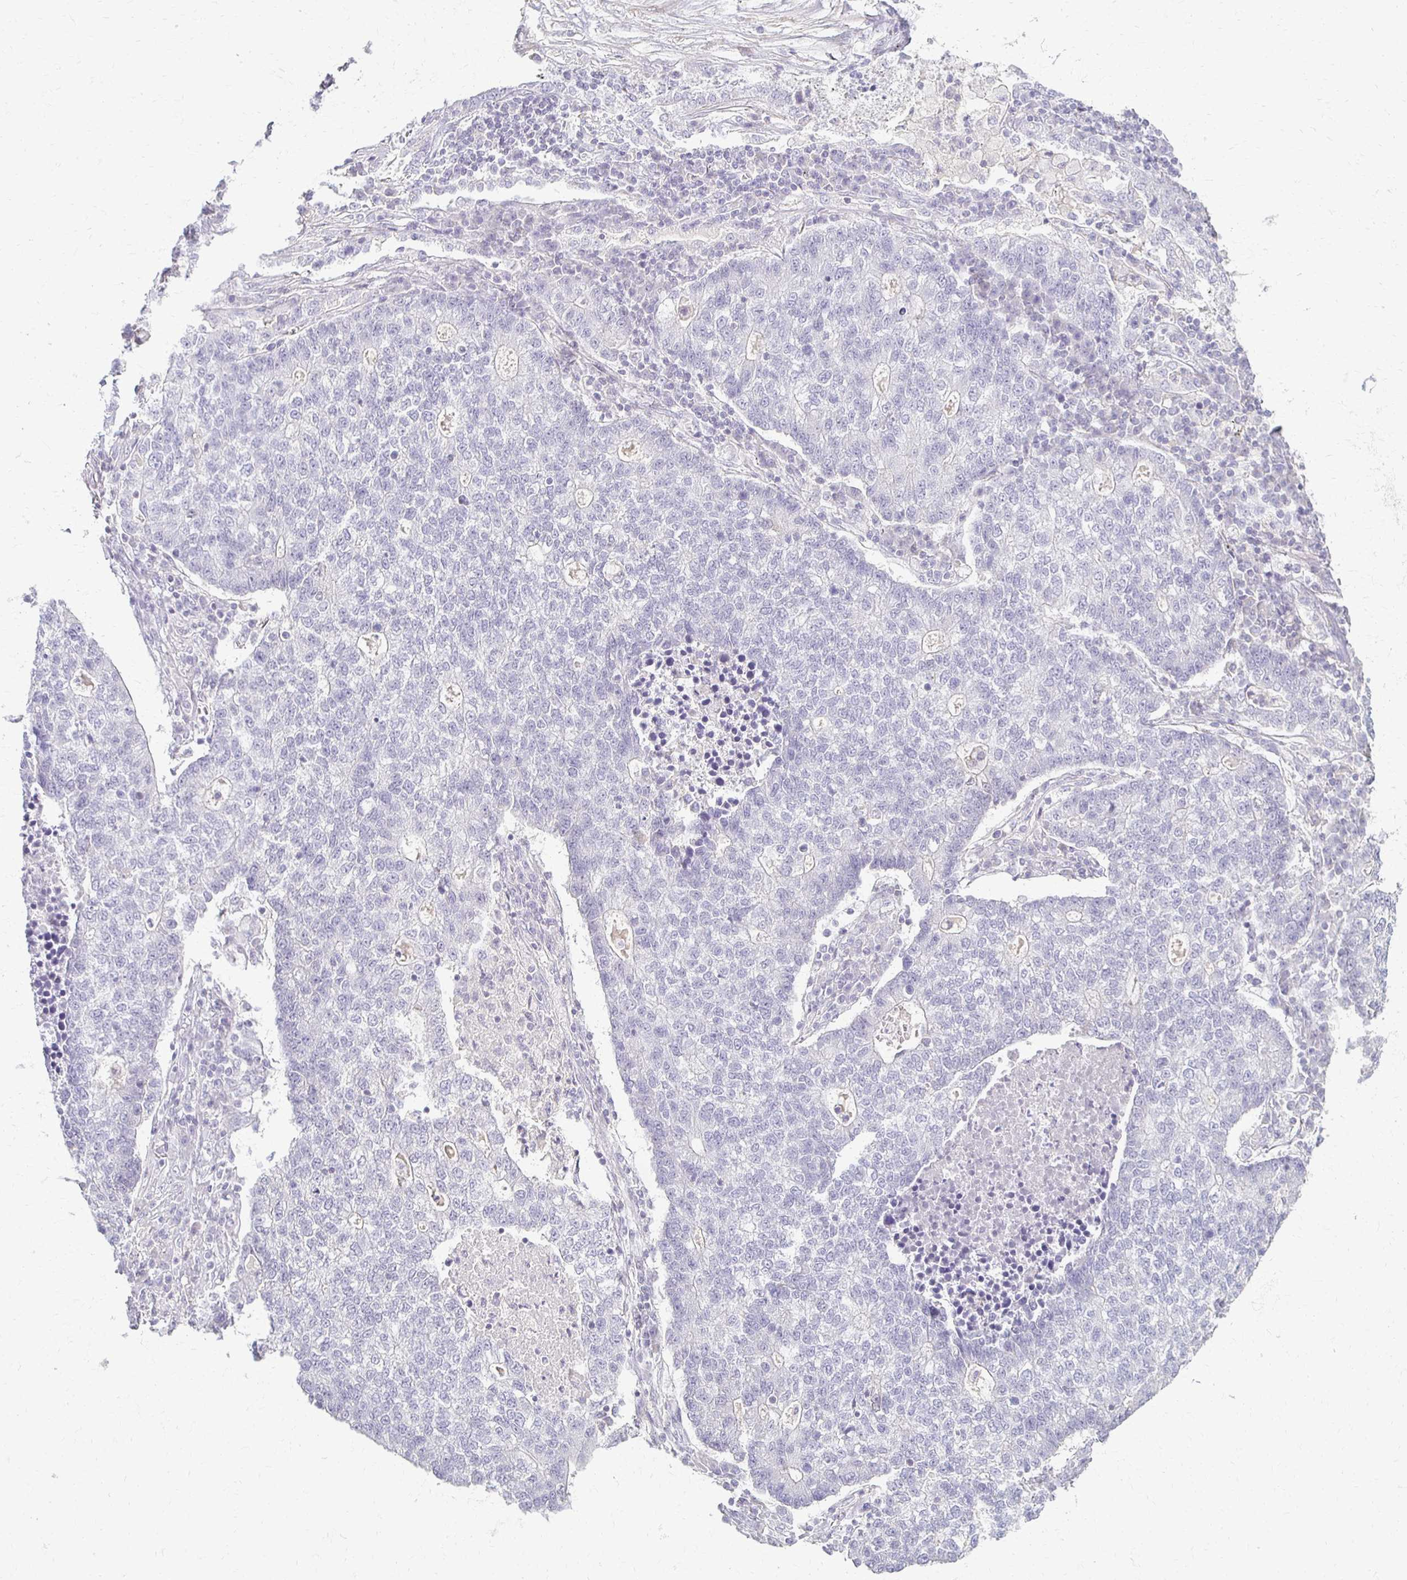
{"staining": {"intensity": "negative", "quantity": "none", "location": "none"}, "tissue": "lung cancer", "cell_type": "Tumor cells", "image_type": "cancer", "snomed": [{"axis": "morphology", "description": "Adenocarcinoma, NOS"}, {"axis": "topography", "description": "Lung"}], "caption": "Adenocarcinoma (lung) was stained to show a protein in brown. There is no significant staining in tumor cells.", "gene": "FOXO4", "patient": {"sex": "male", "age": 57}}